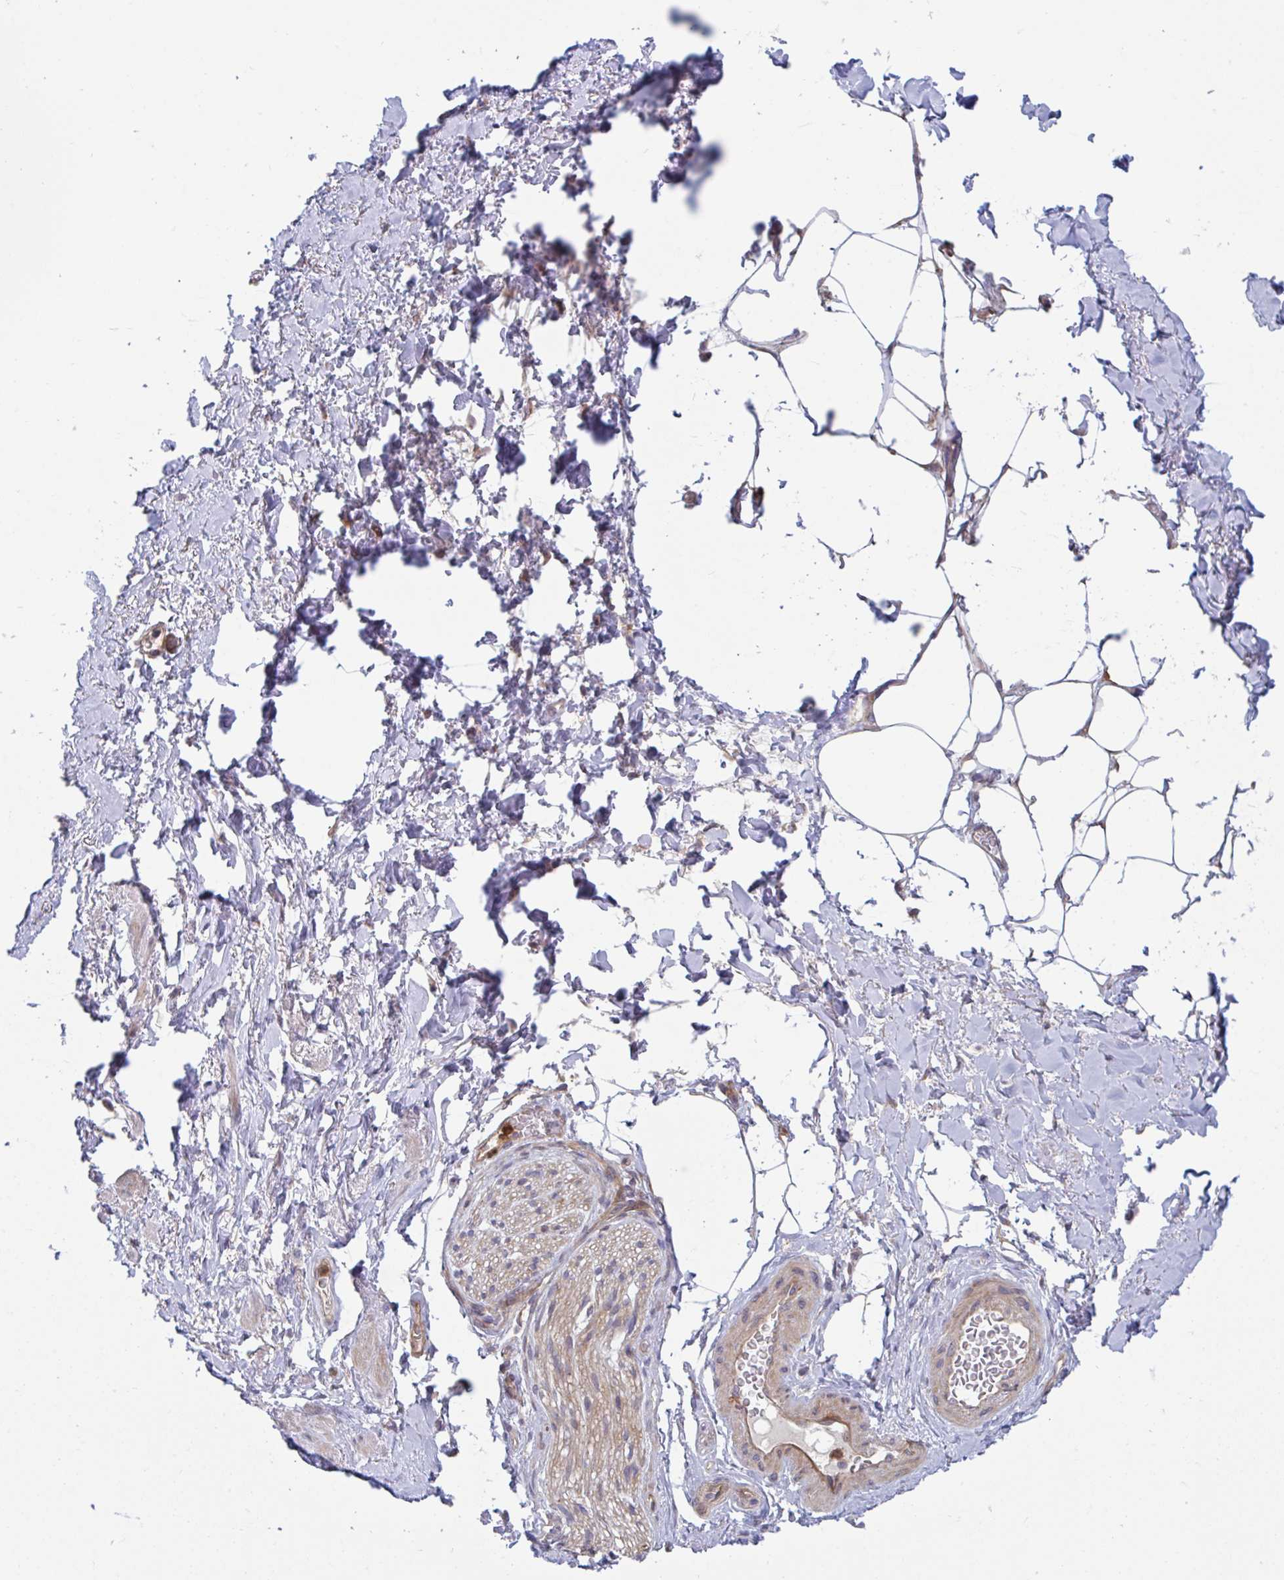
{"staining": {"intensity": "negative", "quantity": "none", "location": "none"}, "tissue": "adipose tissue", "cell_type": "Adipocytes", "image_type": "normal", "snomed": [{"axis": "morphology", "description": "Normal tissue, NOS"}, {"axis": "topography", "description": "Vagina"}, {"axis": "topography", "description": "Peripheral nerve tissue"}], "caption": "Immunohistochemistry (IHC) photomicrograph of benign adipose tissue stained for a protein (brown), which shows no staining in adipocytes. (Brightfield microscopy of DAB immunohistochemistry (IHC) at high magnification).", "gene": "LMNTD2", "patient": {"sex": "female", "age": 71}}